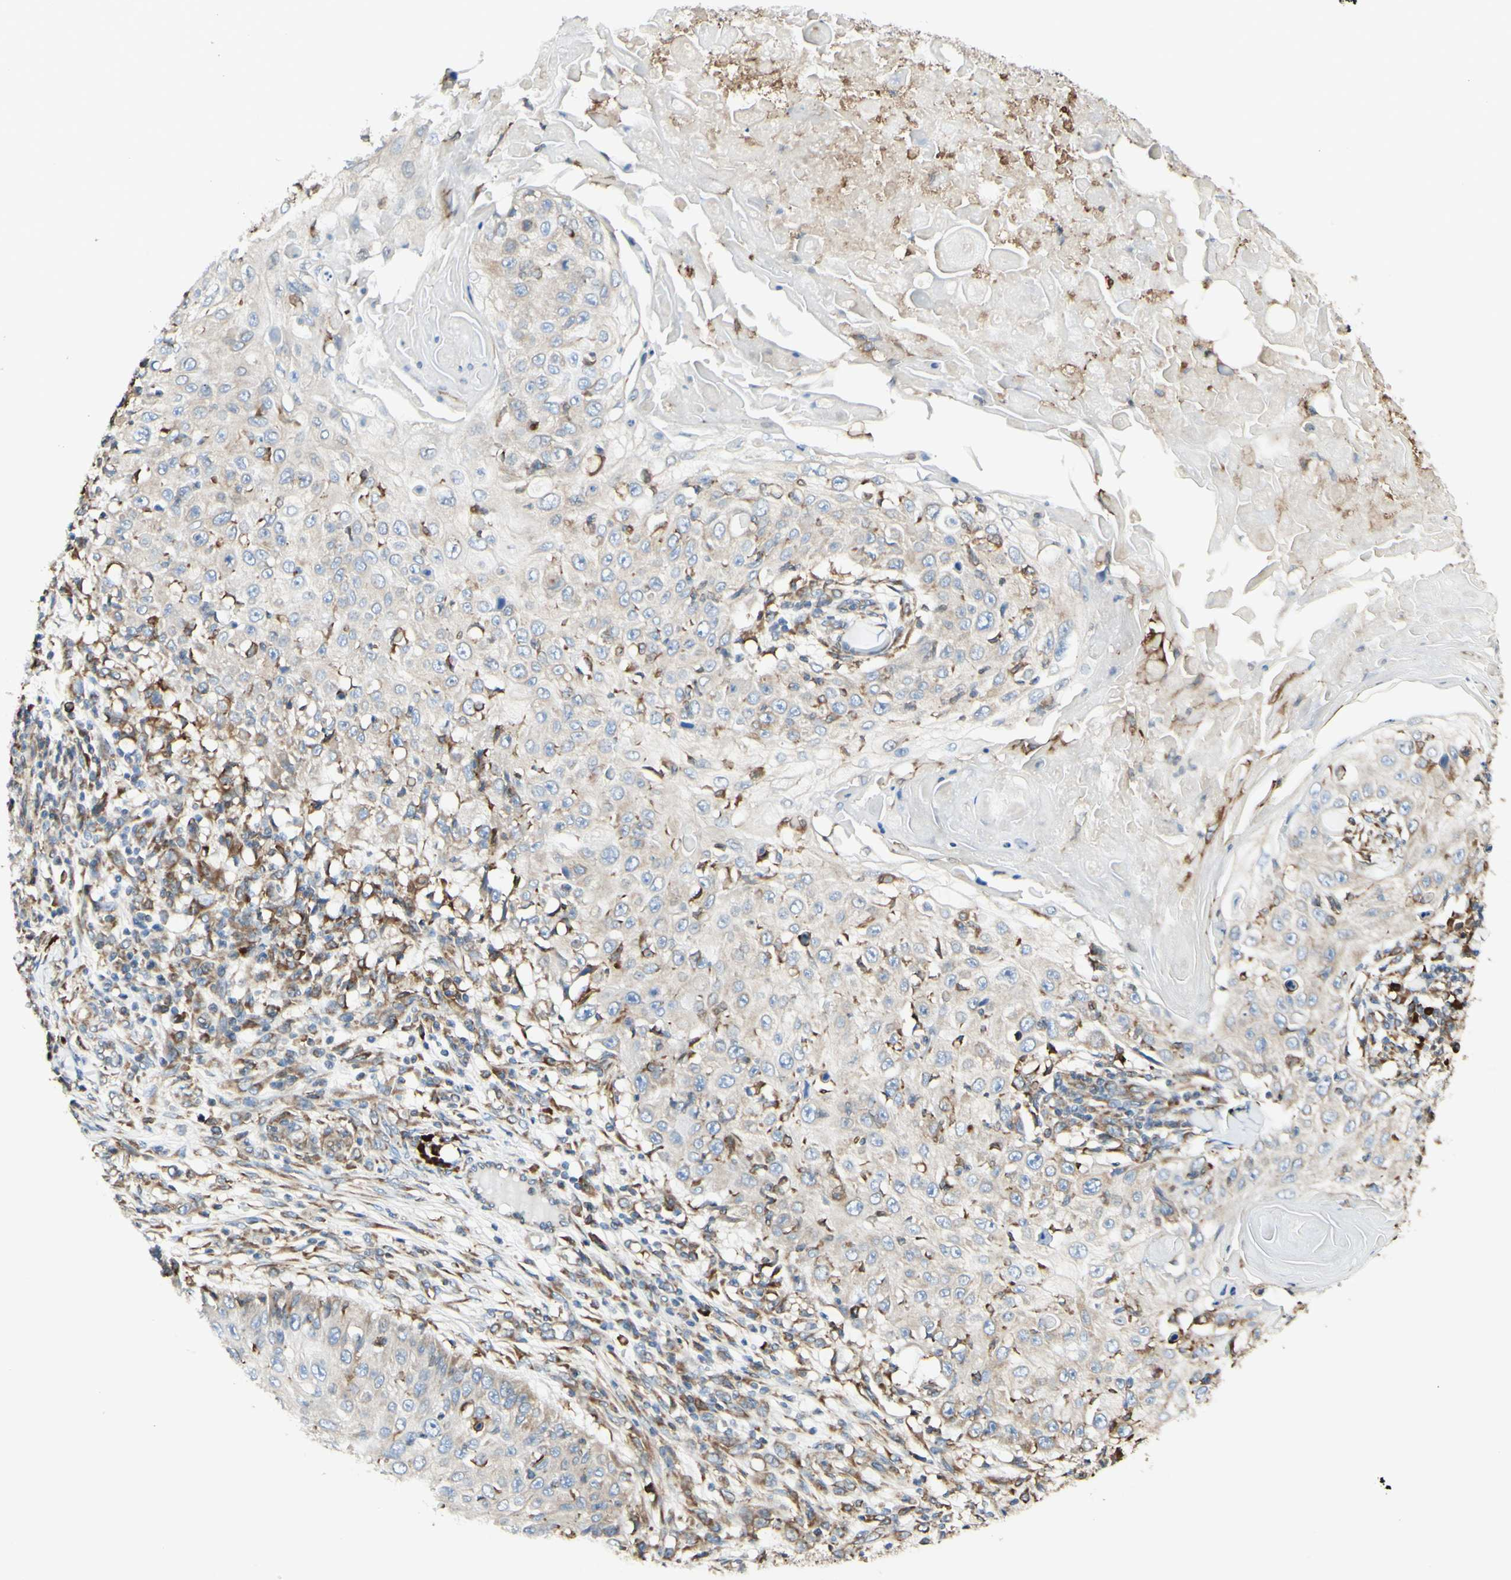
{"staining": {"intensity": "weak", "quantity": "<25%", "location": "cytoplasmic/membranous"}, "tissue": "skin cancer", "cell_type": "Tumor cells", "image_type": "cancer", "snomed": [{"axis": "morphology", "description": "Squamous cell carcinoma, NOS"}, {"axis": "topography", "description": "Skin"}], "caption": "Skin squamous cell carcinoma stained for a protein using immunohistochemistry demonstrates no staining tumor cells.", "gene": "DNAJB11", "patient": {"sex": "male", "age": 86}}